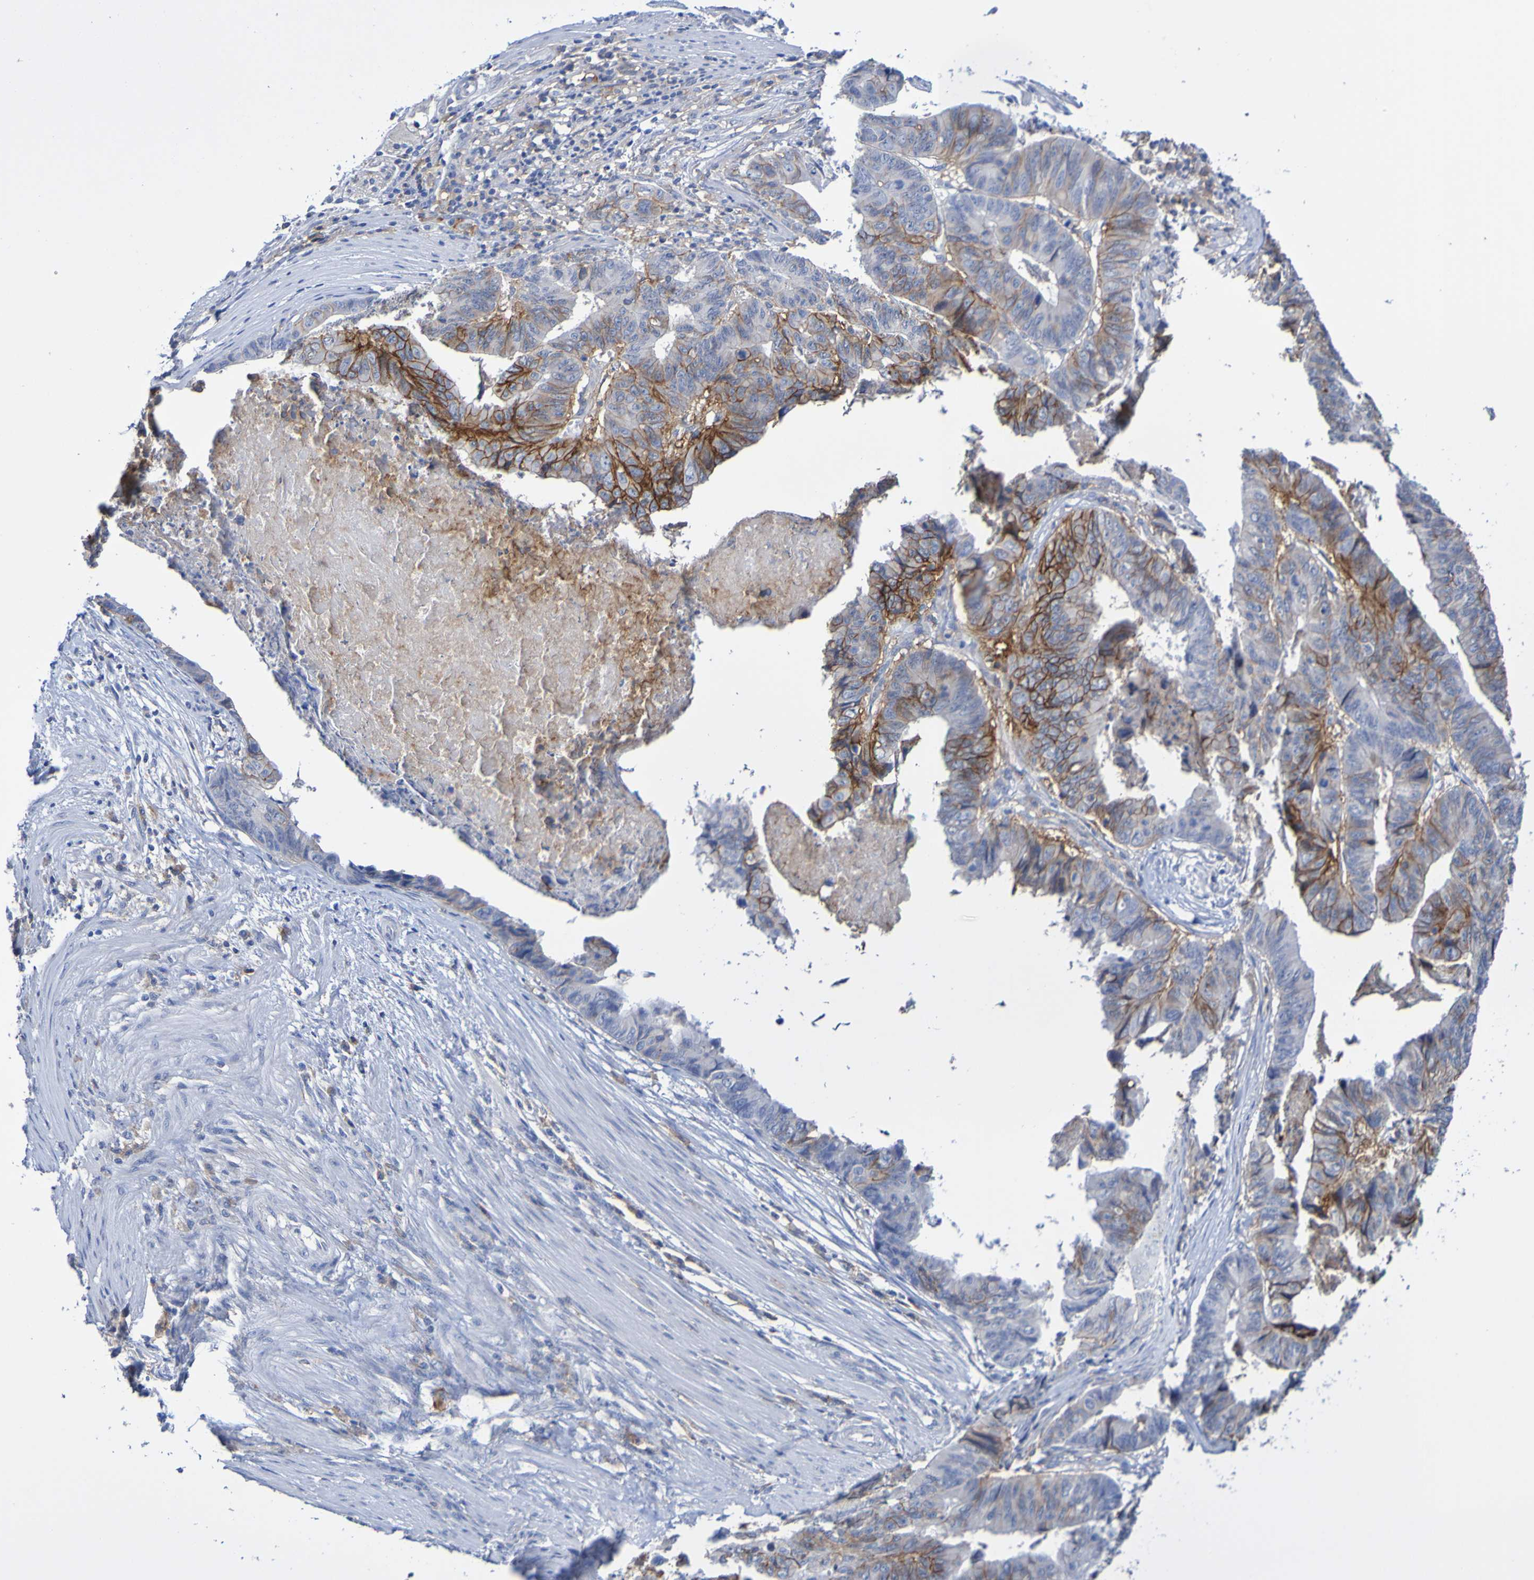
{"staining": {"intensity": "moderate", "quantity": "25%-75%", "location": "cytoplasmic/membranous"}, "tissue": "stomach cancer", "cell_type": "Tumor cells", "image_type": "cancer", "snomed": [{"axis": "morphology", "description": "Adenocarcinoma, NOS"}, {"axis": "topography", "description": "Stomach, lower"}], "caption": "A medium amount of moderate cytoplasmic/membranous expression is present in approximately 25%-75% of tumor cells in stomach cancer (adenocarcinoma) tissue.", "gene": "SLC3A2", "patient": {"sex": "male", "age": 77}}